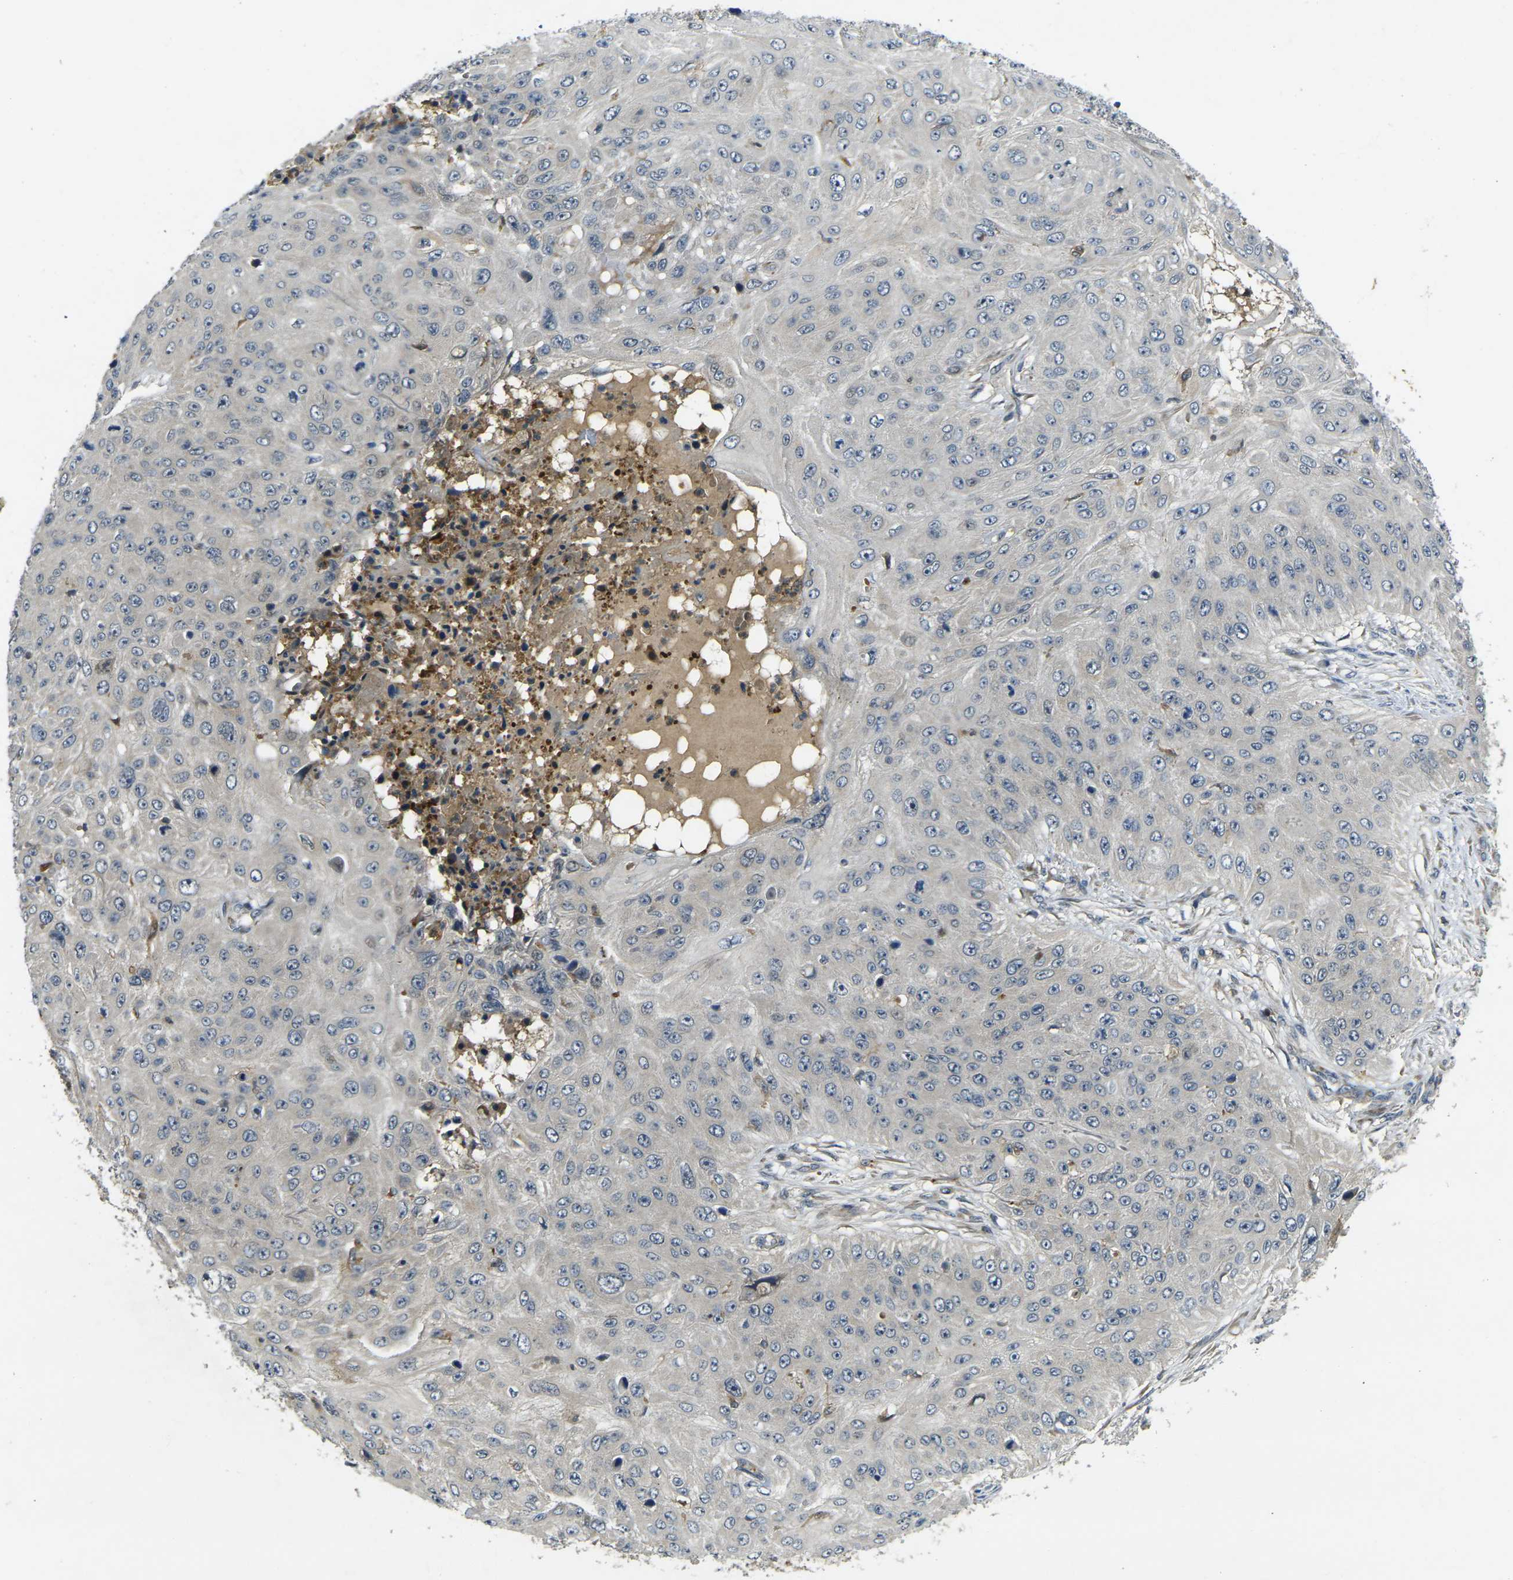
{"staining": {"intensity": "negative", "quantity": "none", "location": "none"}, "tissue": "skin cancer", "cell_type": "Tumor cells", "image_type": "cancer", "snomed": [{"axis": "morphology", "description": "Squamous cell carcinoma, NOS"}, {"axis": "topography", "description": "Skin"}], "caption": "The histopathology image reveals no significant staining in tumor cells of skin cancer (squamous cell carcinoma). Nuclei are stained in blue.", "gene": "PIGL", "patient": {"sex": "female", "age": 80}}